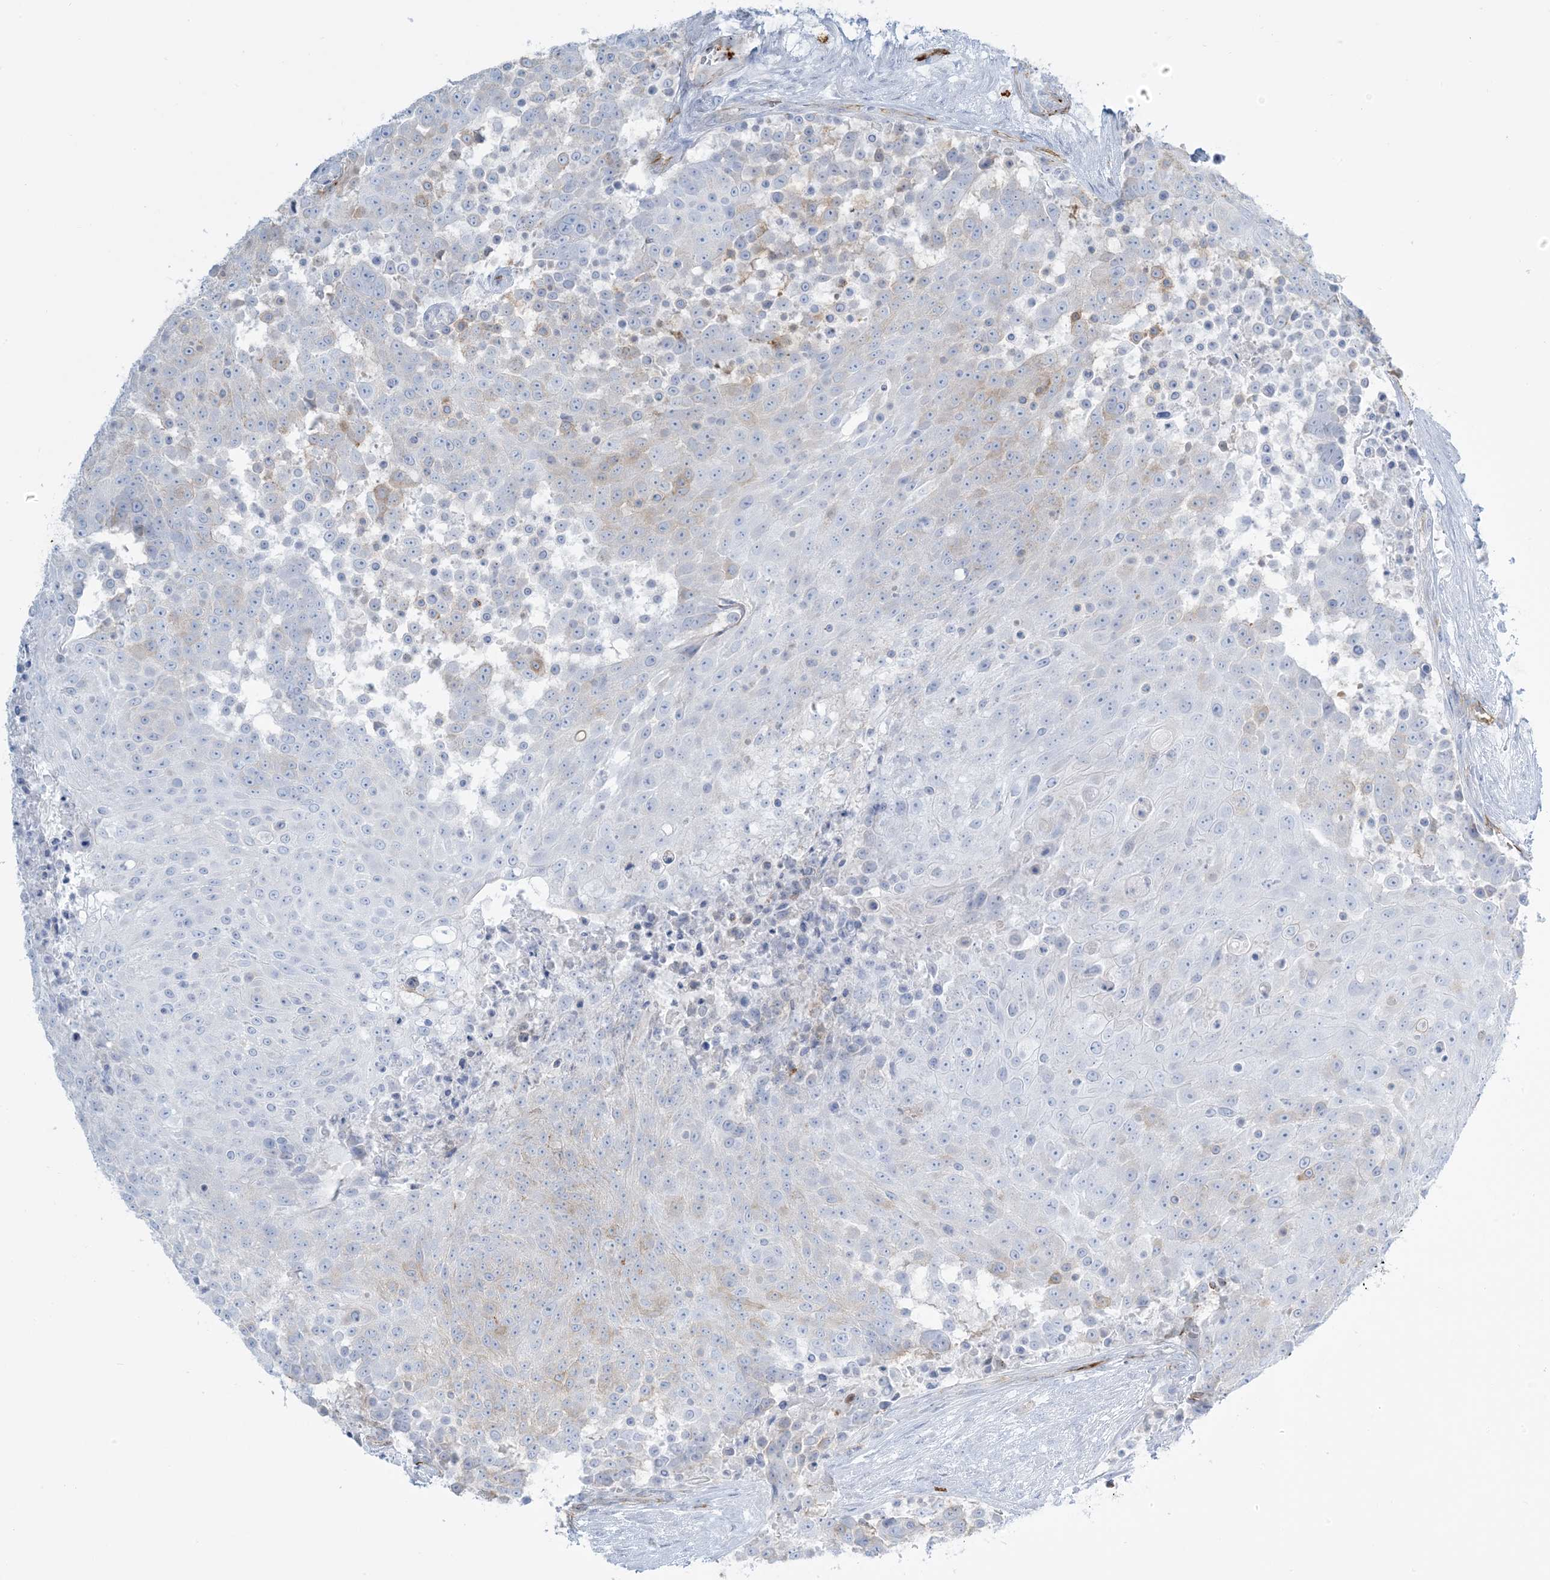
{"staining": {"intensity": "negative", "quantity": "none", "location": "none"}, "tissue": "urothelial cancer", "cell_type": "Tumor cells", "image_type": "cancer", "snomed": [{"axis": "morphology", "description": "Urothelial carcinoma, High grade"}, {"axis": "topography", "description": "Urinary bladder"}], "caption": "This is a image of immunohistochemistry staining of urothelial cancer, which shows no staining in tumor cells.", "gene": "EPS8L3", "patient": {"sex": "female", "age": 63}}